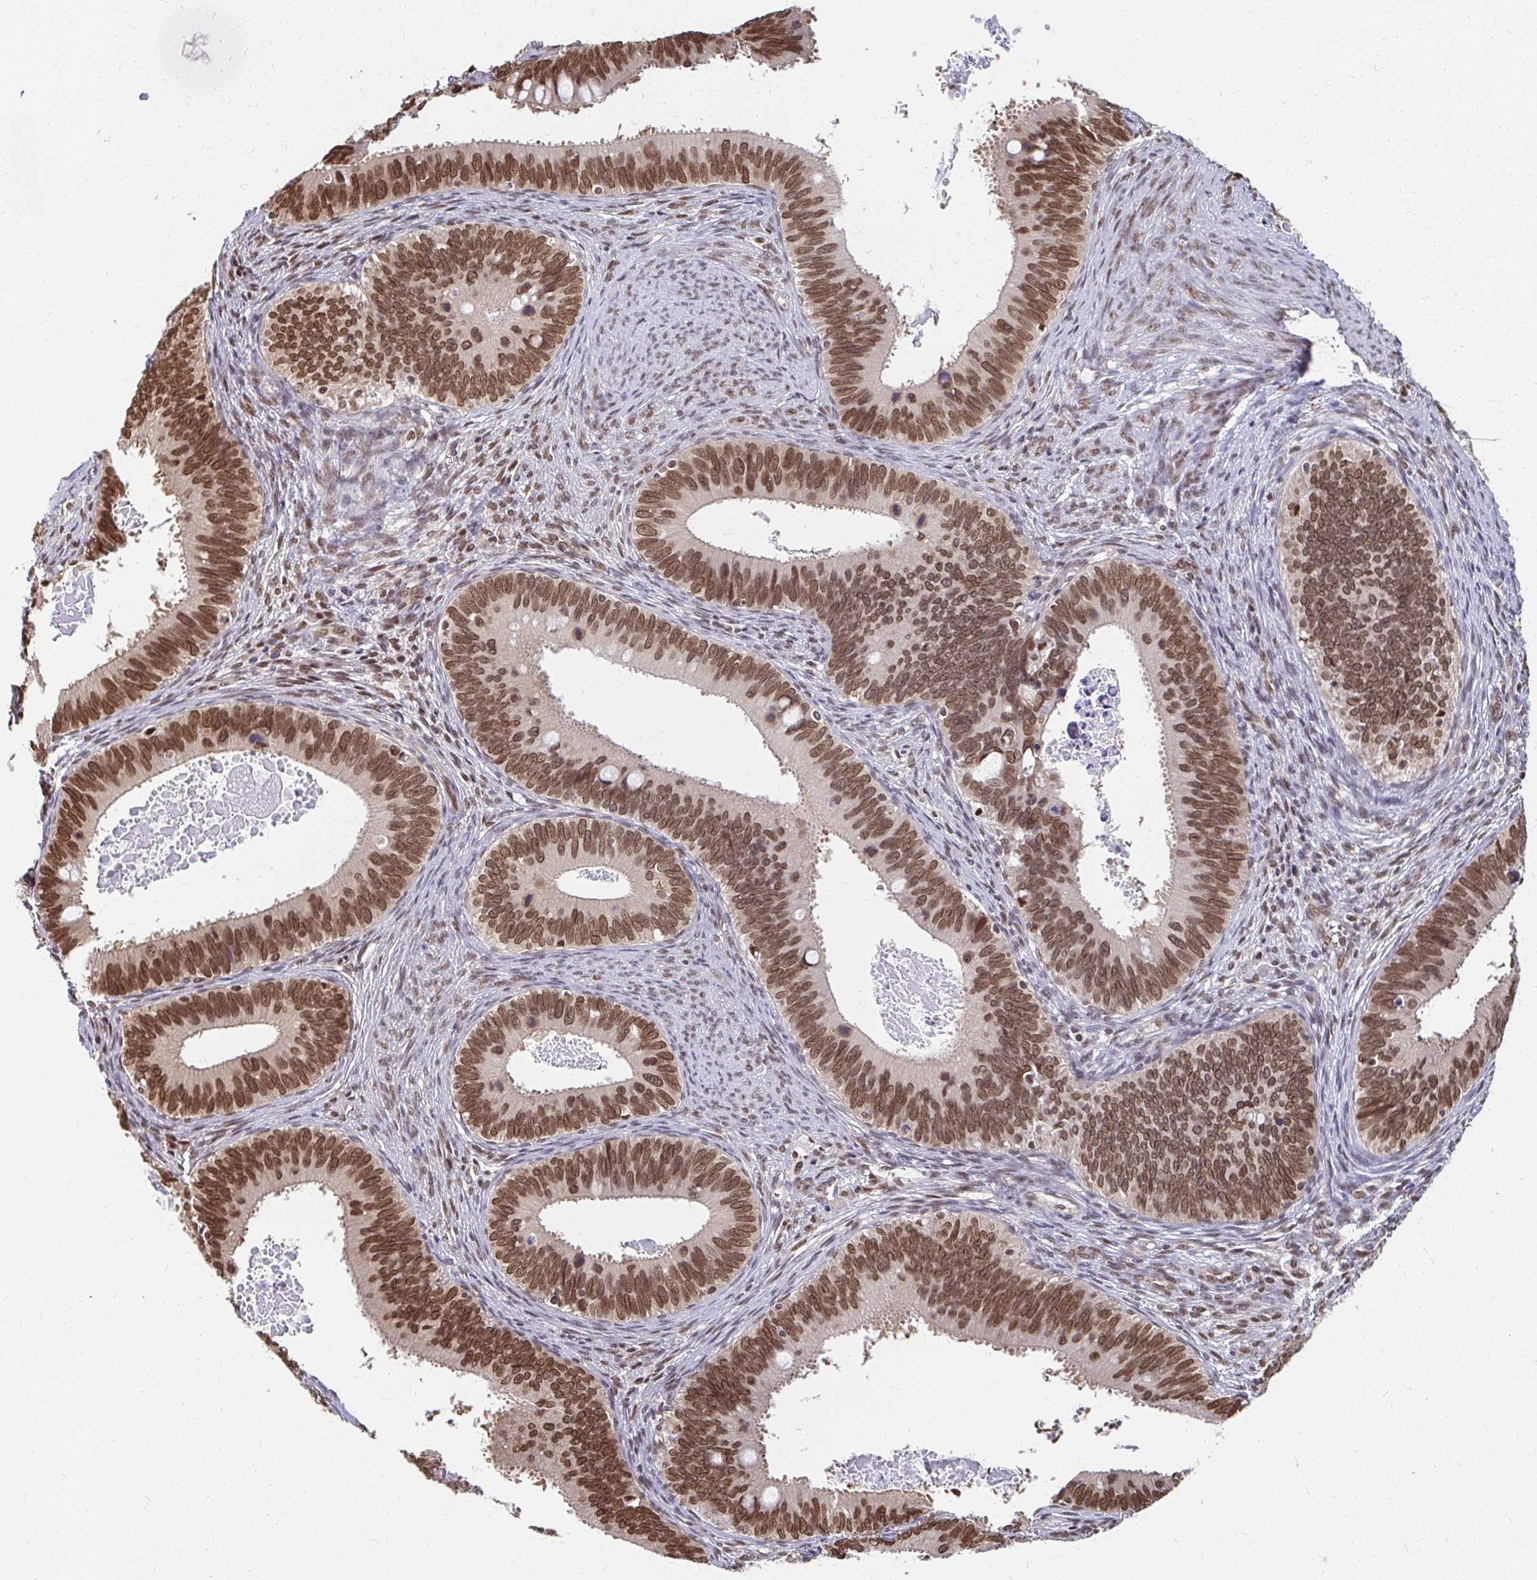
{"staining": {"intensity": "moderate", "quantity": ">75%", "location": "cytoplasmic/membranous,nuclear"}, "tissue": "cervical cancer", "cell_type": "Tumor cells", "image_type": "cancer", "snomed": [{"axis": "morphology", "description": "Adenocarcinoma, NOS"}, {"axis": "topography", "description": "Cervix"}], "caption": "A high-resolution micrograph shows immunohistochemistry (IHC) staining of adenocarcinoma (cervical), which shows moderate cytoplasmic/membranous and nuclear expression in approximately >75% of tumor cells.", "gene": "XPO1", "patient": {"sex": "female", "age": 42}}